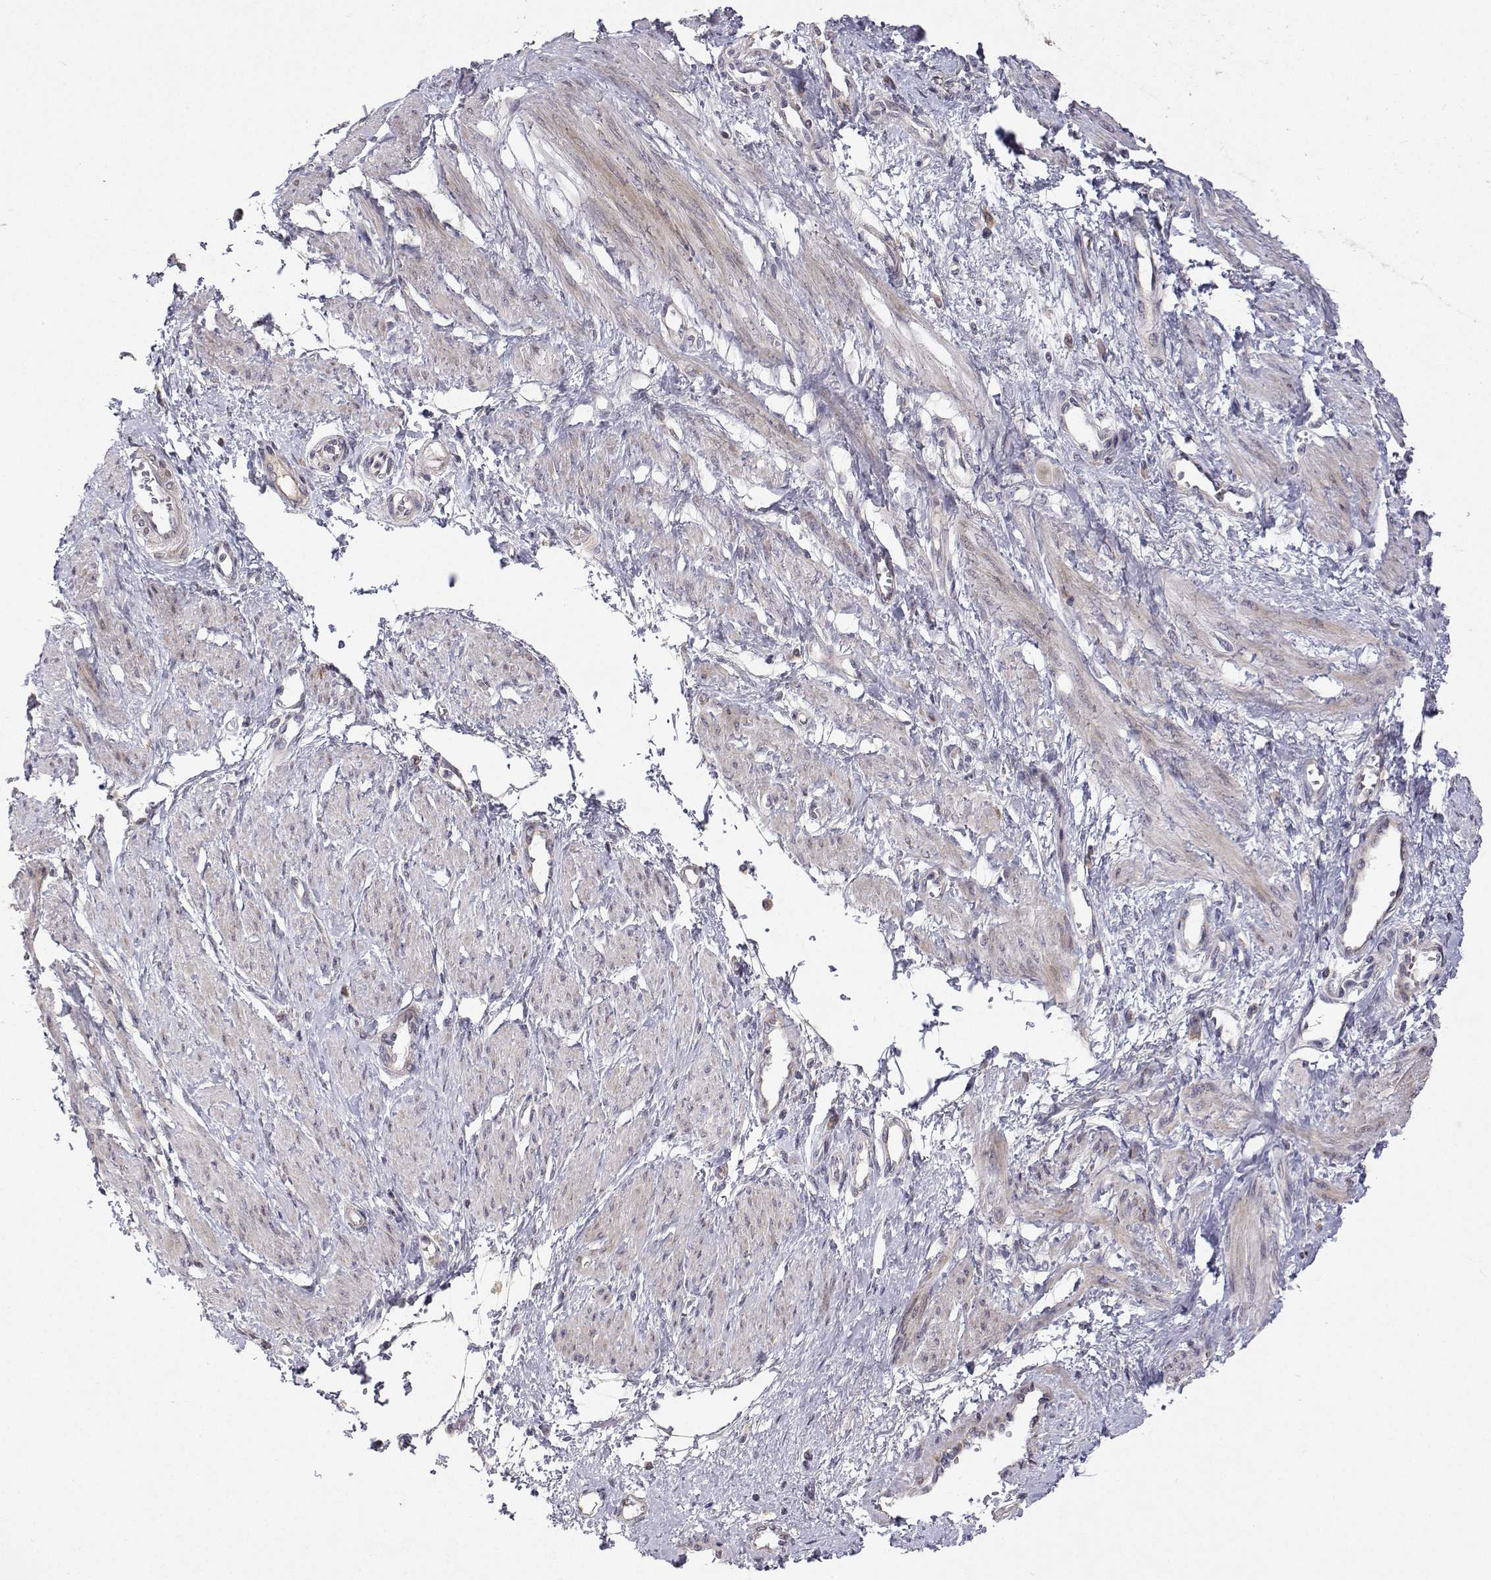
{"staining": {"intensity": "weak", "quantity": "25%-75%", "location": "cytoplasmic/membranous"}, "tissue": "smooth muscle", "cell_type": "Smooth muscle cells", "image_type": "normal", "snomed": [{"axis": "morphology", "description": "Normal tissue, NOS"}, {"axis": "topography", "description": "Smooth muscle"}, {"axis": "topography", "description": "Uterus"}], "caption": "Immunohistochemical staining of unremarkable smooth muscle reveals 25%-75% levels of weak cytoplasmic/membranous protein staining in about 25%-75% of smooth muscle cells.", "gene": "MRPL3", "patient": {"sex": "female", "age": 39}}